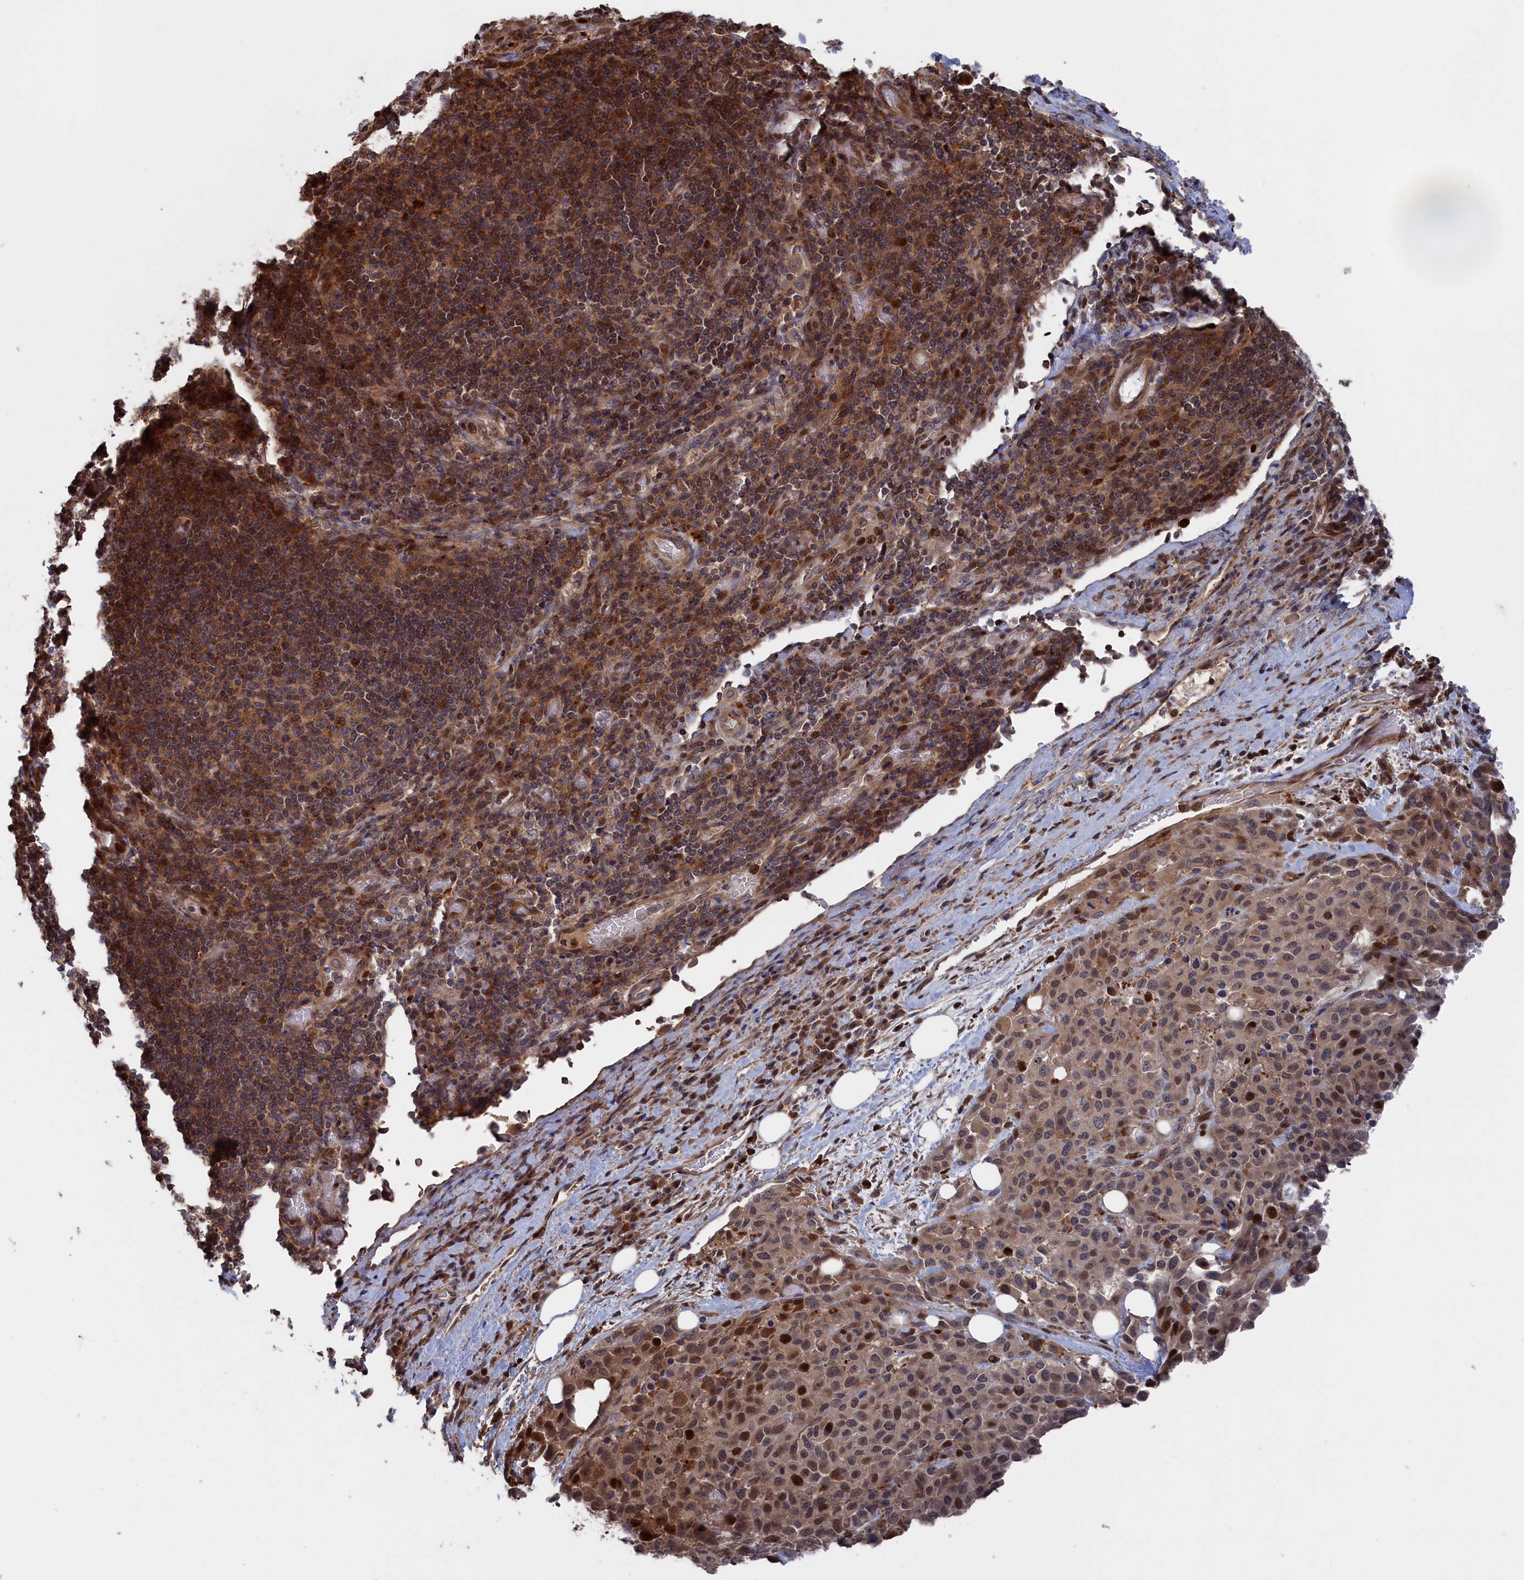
{"staining": {"intensity": "strong", "quantity": "<25%", "location": "cytoplasmic/membranous,nuclear"}, "tissue": "melanoma", "cell_type": "Tumor cells", "image_type": "cancer", "snomed": [{"axis": "morphology", "description": "Malignant melanoma, Metastatic site"}, {"axis": "topography", "description": "Skin"}], "caption": "IHC (DAB) staining of malignant melanoma (metastatic site) displays strong cytoplasmic/membranous and nuclear protein staining in about <25% of tumor cells.", "gene": "PLA2G15", "patient": {"sex": "female", "age": 81}}